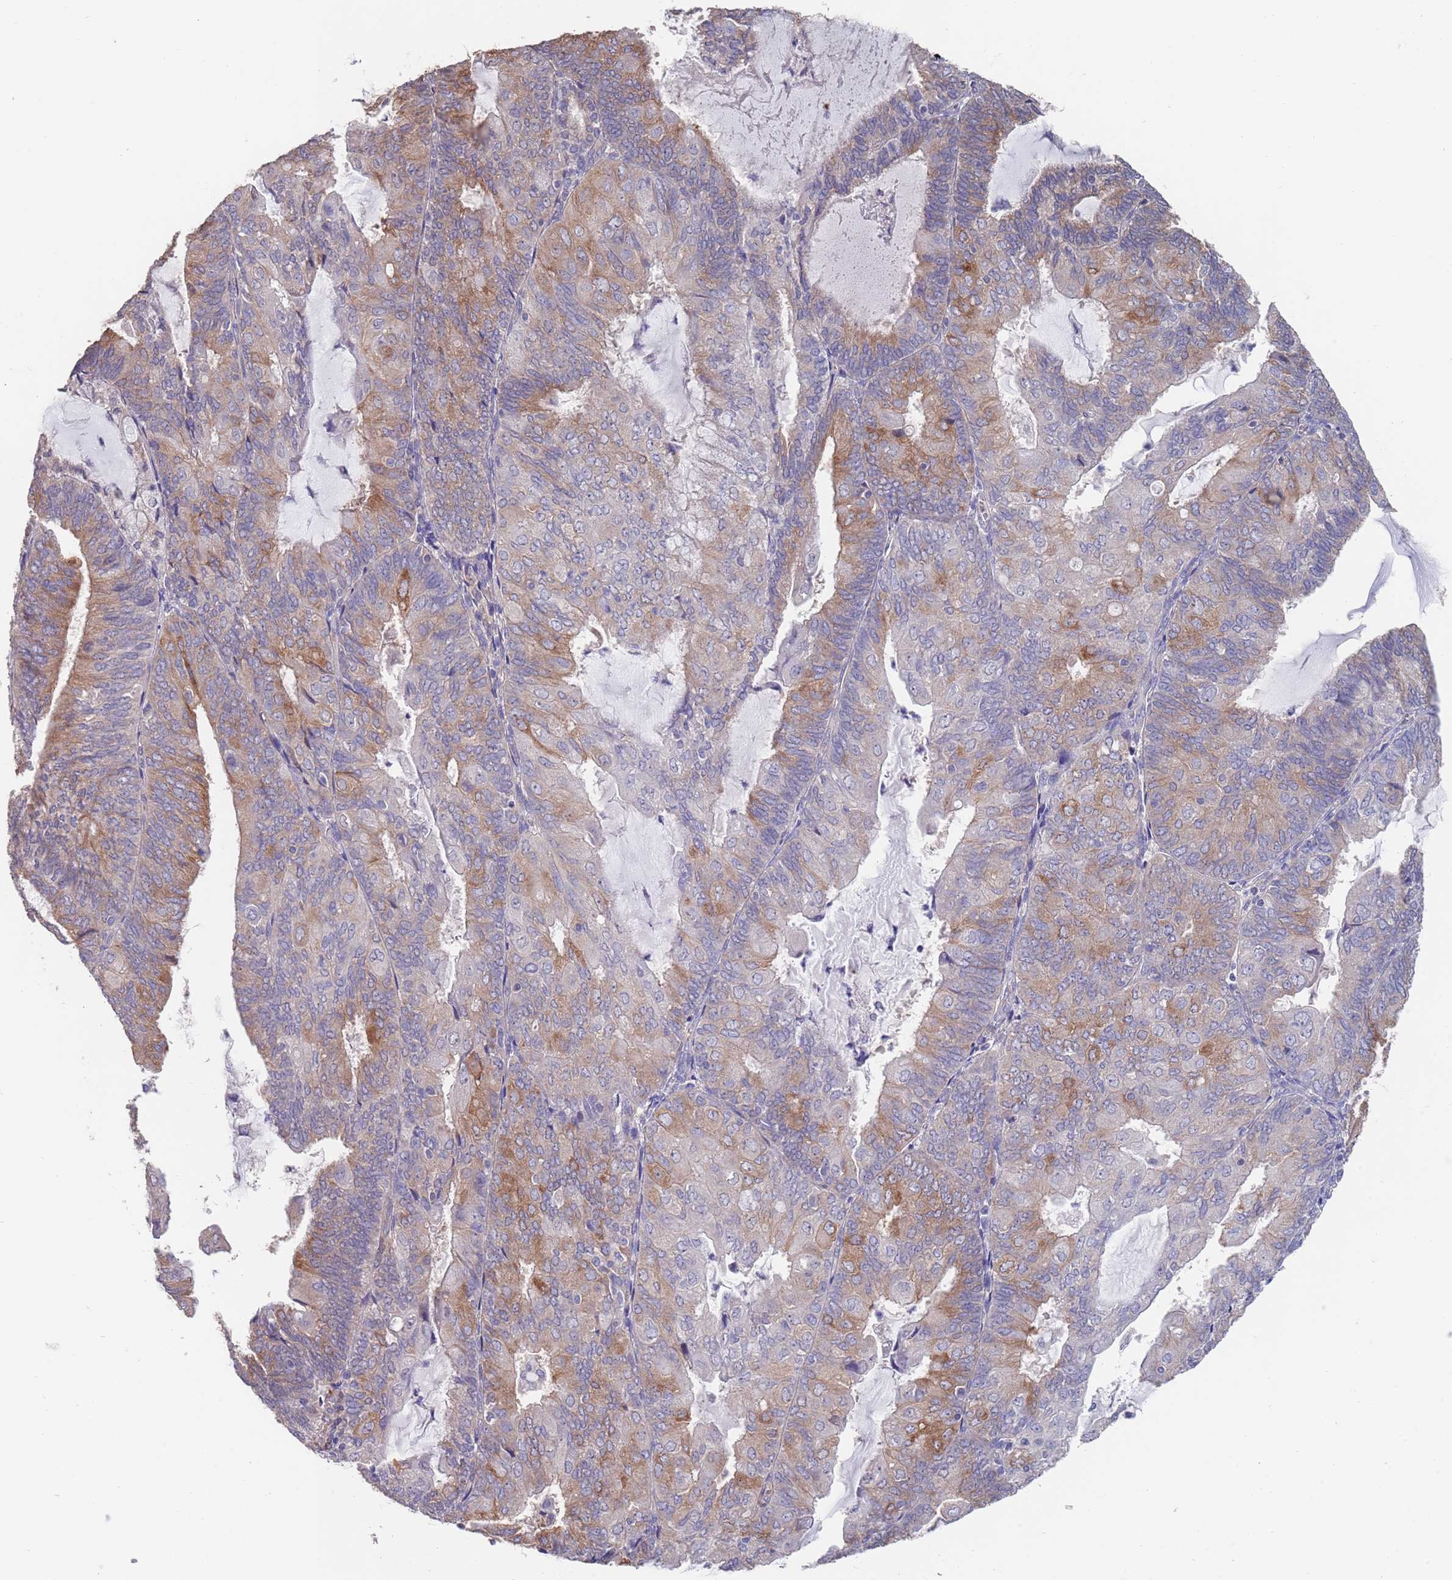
{"staining": {"intensity": "moderate", "quantity": "<25%", "location": "cytoplasmic/membranous"}, "tissue": "endometrial cancer", "cell_type": "Tumor cells", "image_type": "cancer", "snomed": [{"axis": "morphology", "description": "Adenocarcinoma, NOS"}, {"axis": "topography", "description": "Endometrium"}], "caption": "IHC of human endometrial cancer demonstrates low levels of moderate cytoplasmic/membranous staining in approximately <25% of tumor cells.", "gene": "ANK2", "patient": {"sex": "female", "age": 81}}